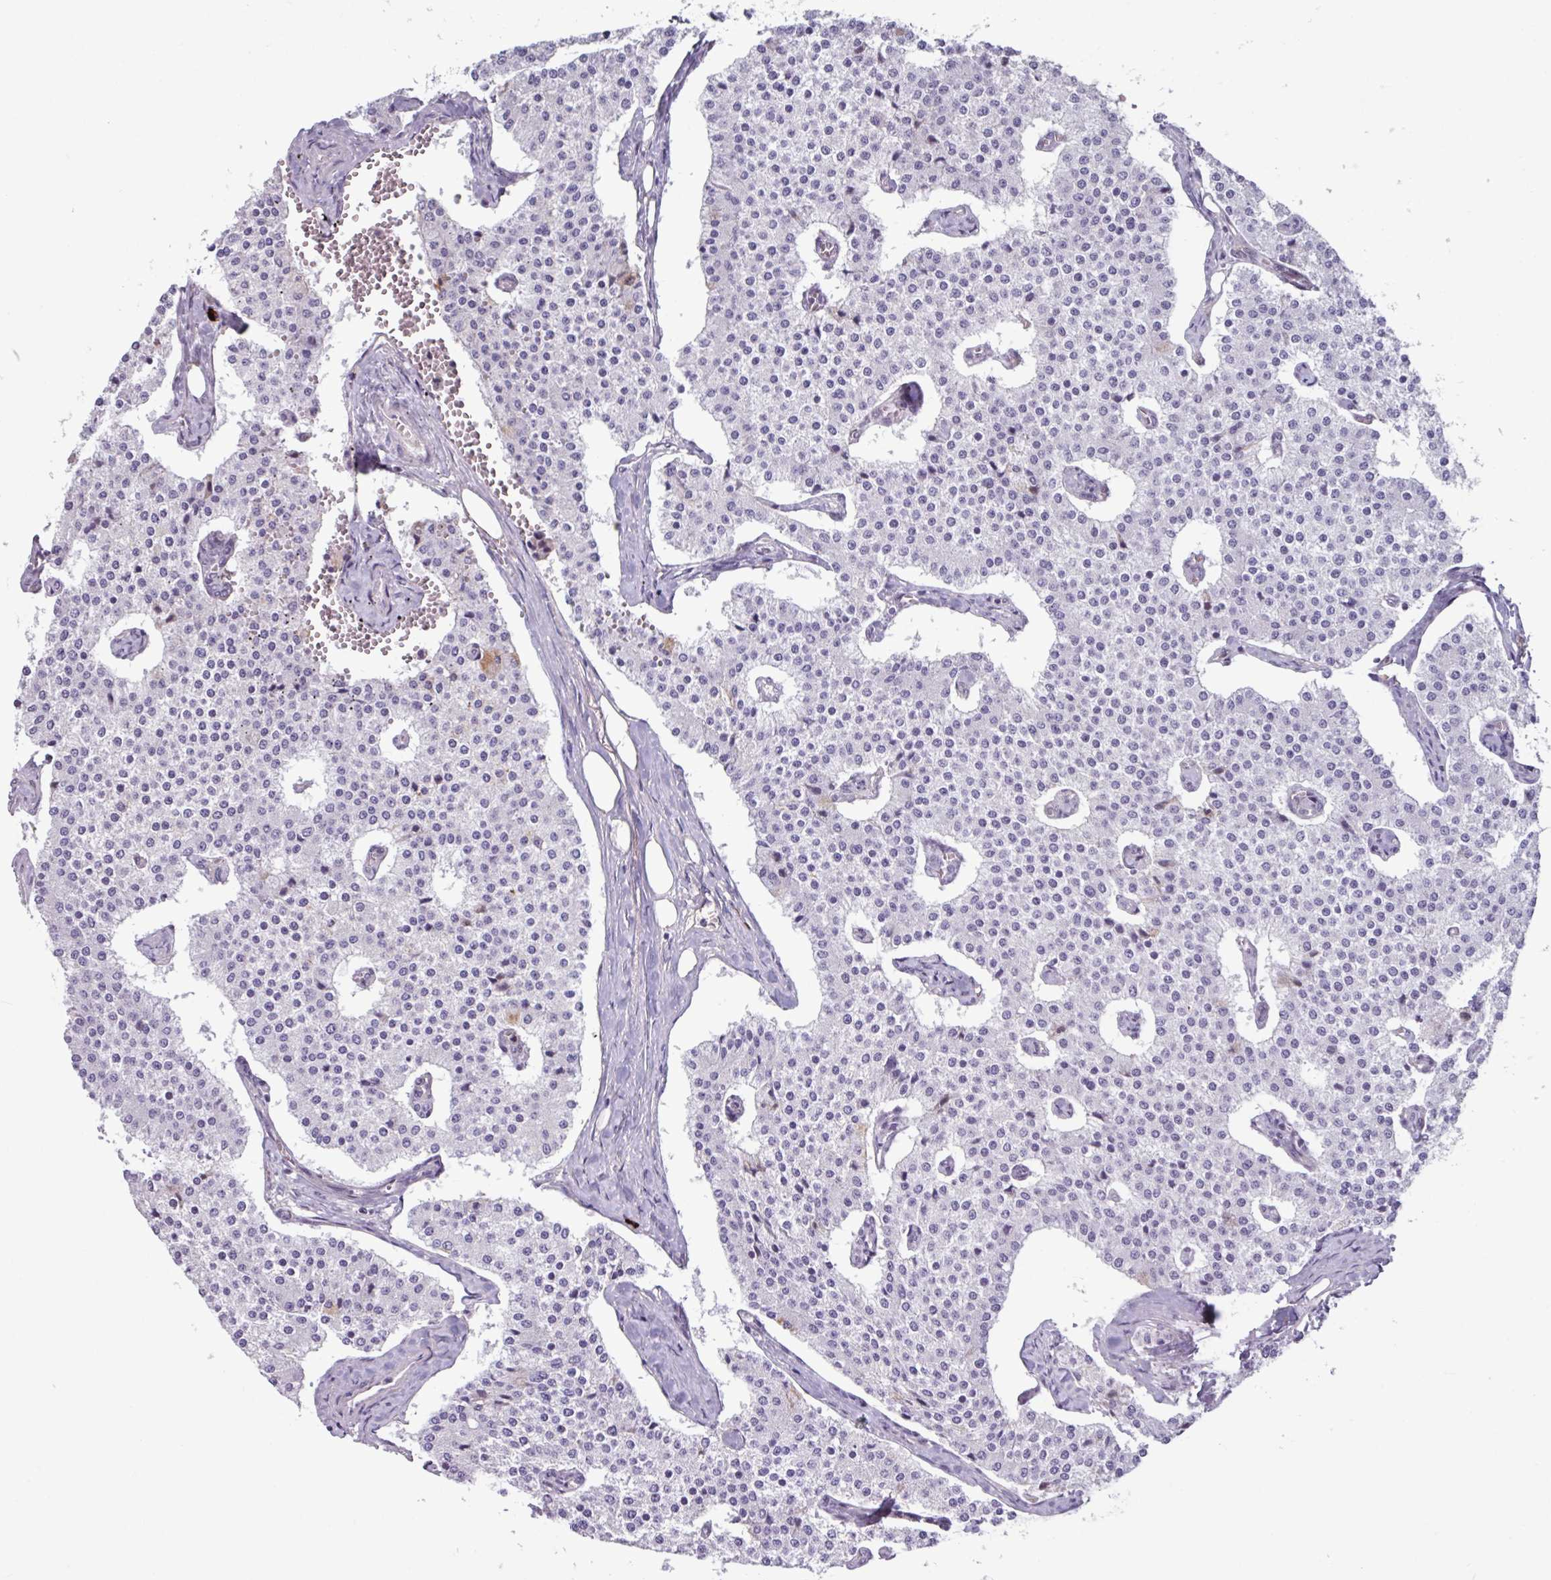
{"staining": {"intensity": "negative", "quantity": "none", "location": "none"}, "tissue": "carcinoid", "cell_type": "Tumor cells", "image_type": "cancer", "snomed": [{"axis": "morphology", "description": "Carcinoid, malignant, NOS"}, {"axis": "topography", "description": "Colon"}], "caption": "The photomicrograph displays no significant expression in tumor cells of carcinoid (malignant).", "gene": "ZNF575", "patient": {"sex": "female", "age": 52}}